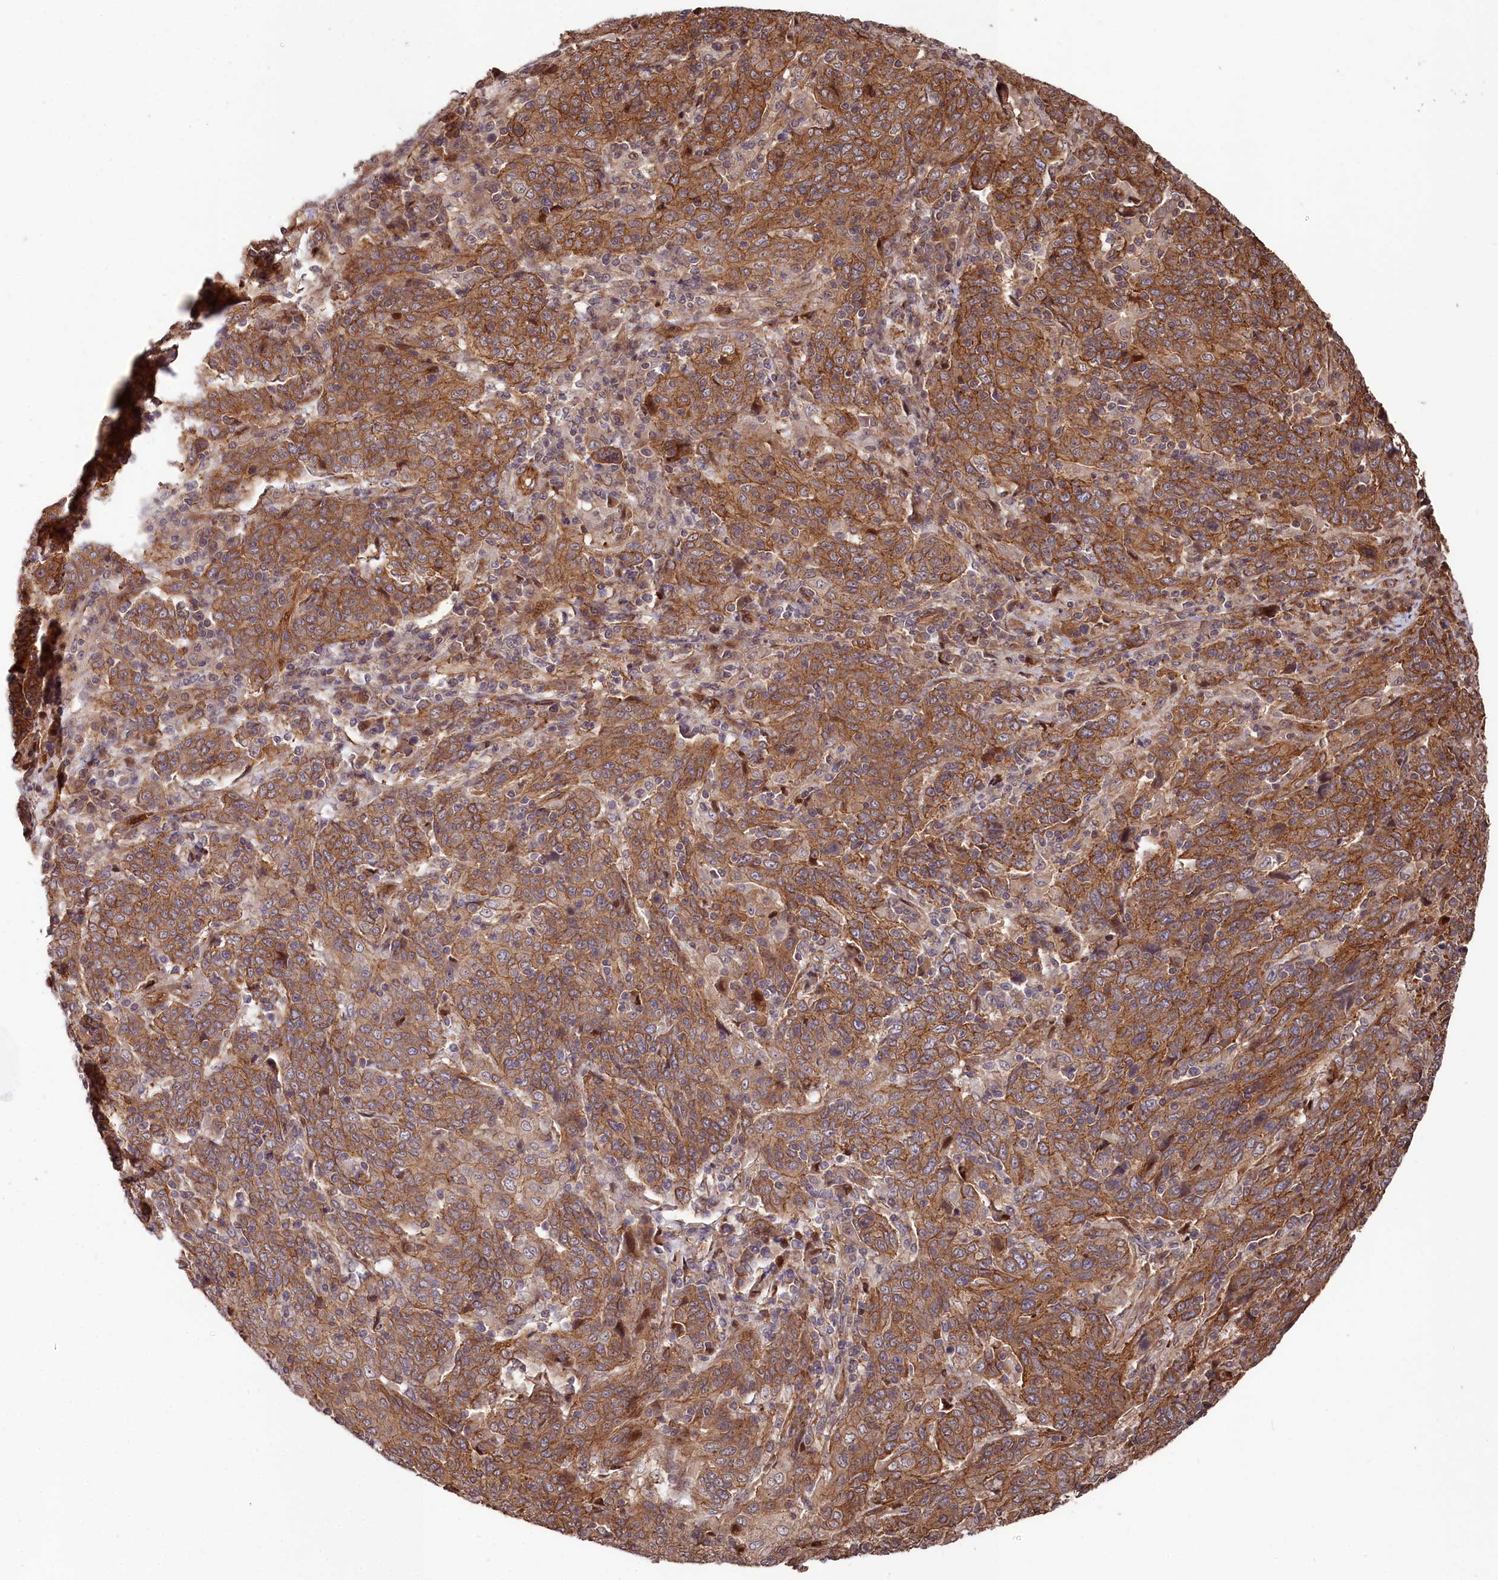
{"staining": {"intensity": "strong", "quantity": ">75%", "location": "cytoplasmic/membranous"}, "tissue": "cervical cancer", "cell_type": "Tumor cells", "image_type": "cancer", "snomed": [{"axis": "morphology", "description": "Squamous cell carcinoma, NOS"}, {"axis": "topography", "description": "Cervix"}], "caption": "A photomicrograph showing strong cytoplasmic/membranous staining in about >75% of tumor cells in cervical cancer (squamous cell carcinoma), as visualized by brown immunohistochemical staining.", "gene": "TNKS1BP1", "patient": {"sex": "female", "age": 67}}